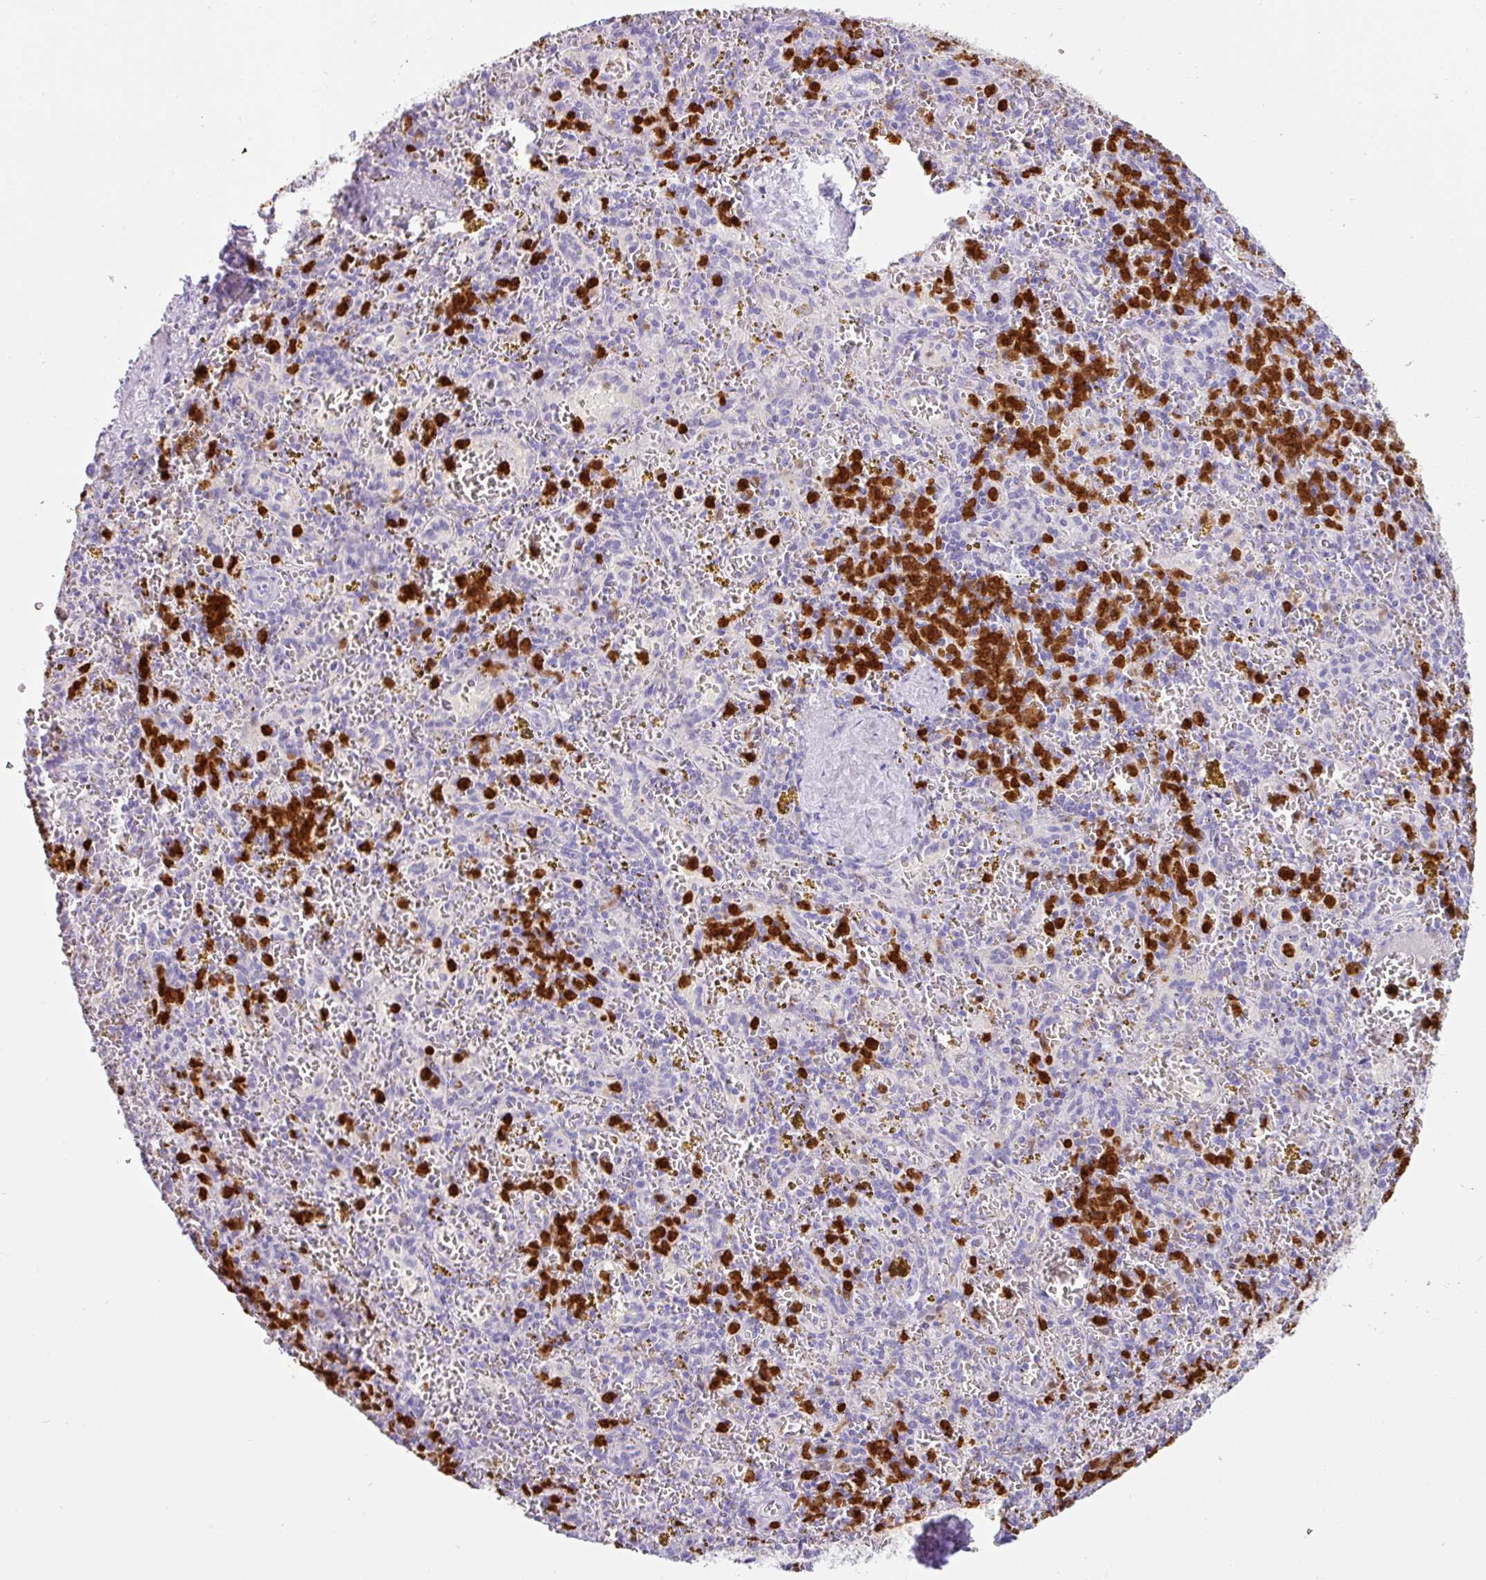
{"staining": {"intensity": "strong", "quantity": "25%-75%", "location": "cytoplasmic/membranous"}, "tissue": "spleen", "cell_type": "Cells in red pulp", "image_type": "normal", "snomed": [{"axis": "morphology", "description": "Normal tissue, NOS"}, {"axis": "topography", "description": "Spleen"}], "caption": "A photomicrograph of spleen stained for a protein displays strong cytoplasmic/membranous brown staining in cells in red pulp. (DAB = brown stain, brightfield microscopy at high magnification).", "gene": "SH2D3C", "patient": {"sex": "male", "age": 57}}